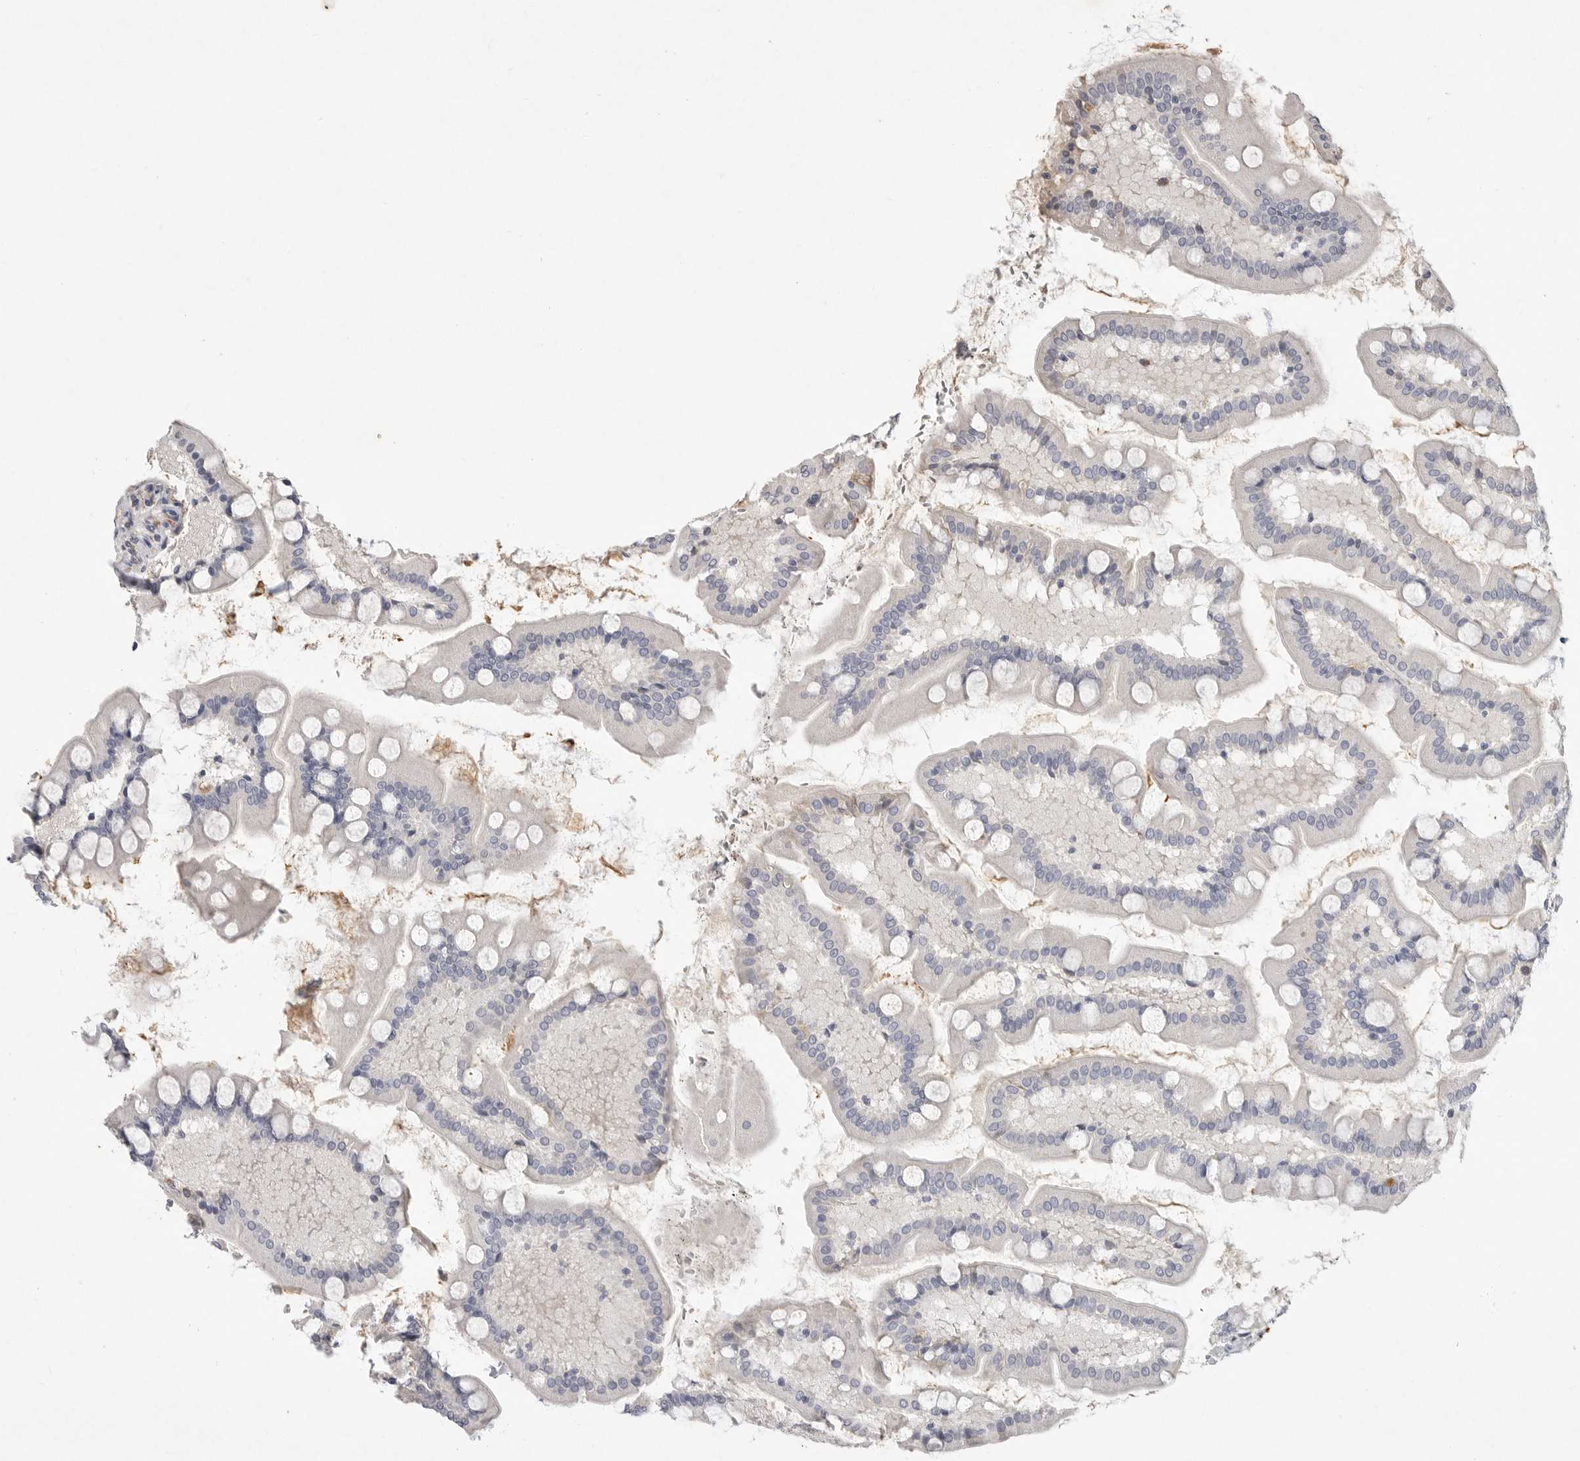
{"staining": {"intensity": "moderate", "quantity": "<25%", "location": "cytoplasmic/membranous"}, "tissue": "small intestine", "cell_type": "Glandular cells", "image_type": "normal", "snomed": [{"axis": "morphology", "description": "Normal tissue, NOS"}, {"axis": "topography", "description": "Small intestine"}], "caption": "Immunohistochemistry (IHC) (DAB (3,3'-diaminobenzidine)) staining of unremarkable human small intestine reveals moderate cytoplasmic/membranous protein positivity in about <25% of glandular cells.", "gene": "LTBR", "patient": {"sex": "male", "age": 41}}